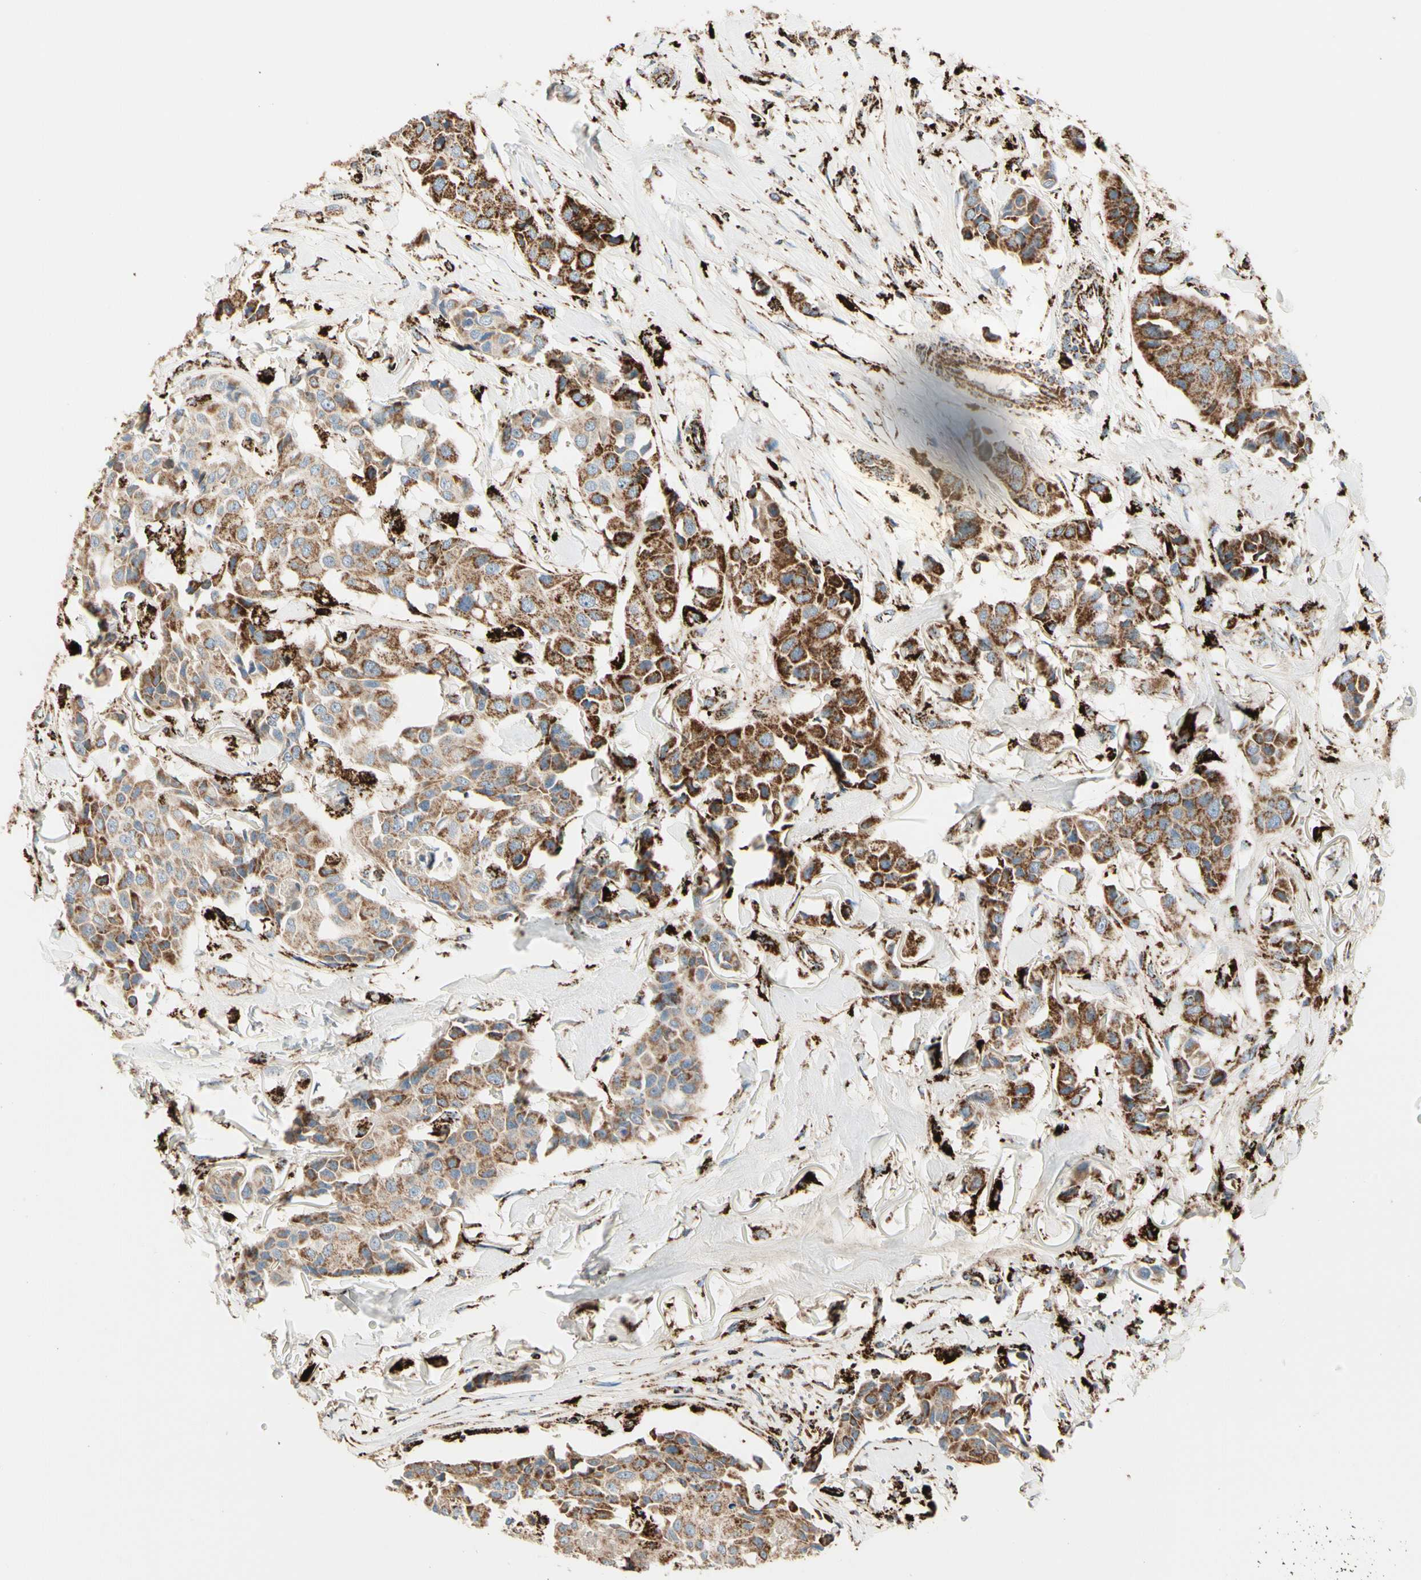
{"staining": {"intensity": "strong", "quantity": ">75%", "location": "cytoplasmic/membranous"}, "tissue": "breast cancer", "cell_type": "Tumor cells", "image_type": "cancer", "snomed": [{"axis": "morphology", "description": "Duct carcinoma"}, {"axis": "topography", "description": "Breast"}], "caption": "Approximately >75% of tumor cells in breast cancer (intraductal carcinoma) demonstrate strong cytoplasmic/membranous protein expression as visualized by brown immunohistochemical staining.", "gene": "ME2", "patient": {"sex": "female", "age": 80}}